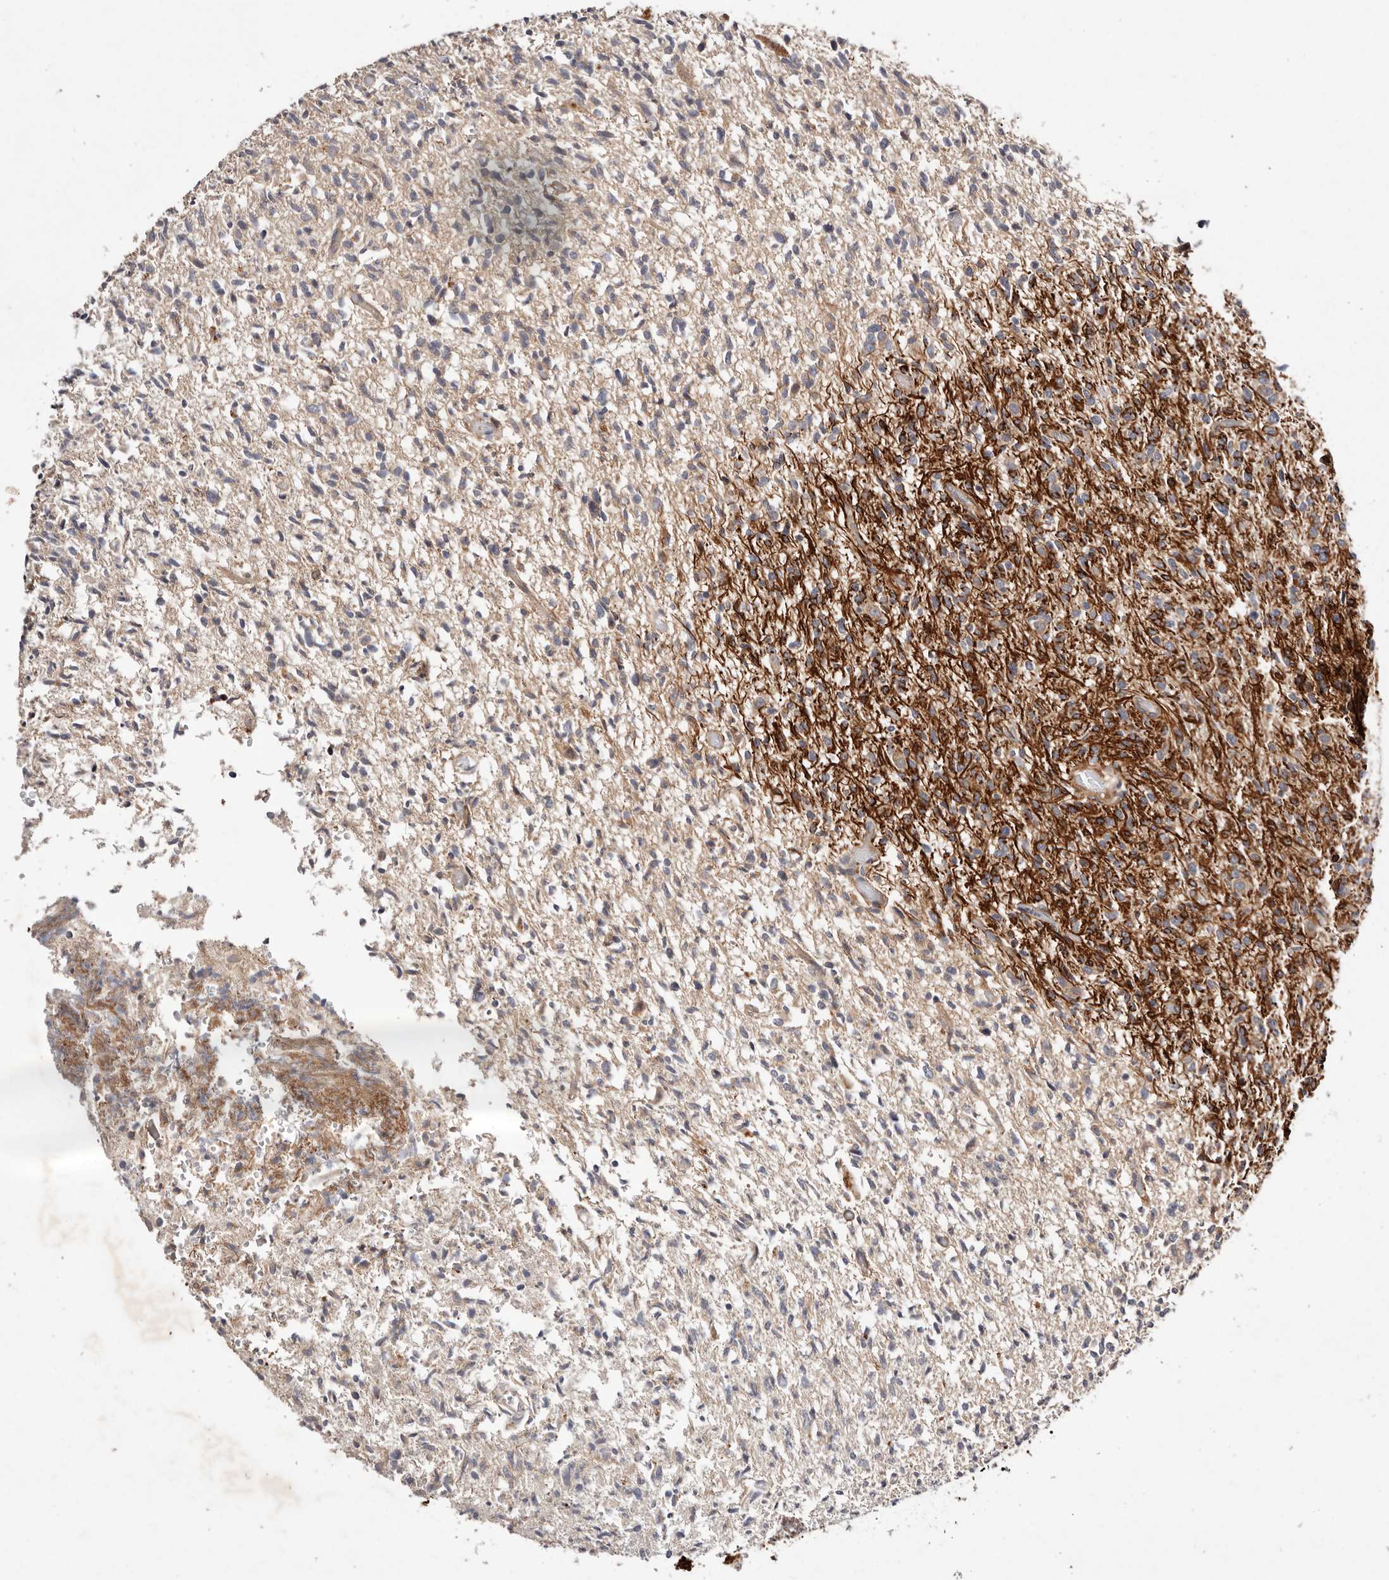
{"staining": {"intensity": "strong", "quantity": "25%-75%", "location": "cytoplasmic/membranous"}, "tissue": "glioma", "cell_type": "Tumor cells", "image_type": "cancer", "snomed": [{"axis": "morphology", "description": "Glioma, malignant, High grade"}, {"axis": "topography", "description": "Brain"}], "caption": "There is high levels of strong cytoplasmic/membranous staining in tumor cells of glioma, as demonstrated by immunohistochemical staining (brown color).", "gene": "MACF1", "patient": {"sex": "female", "age": 57}}